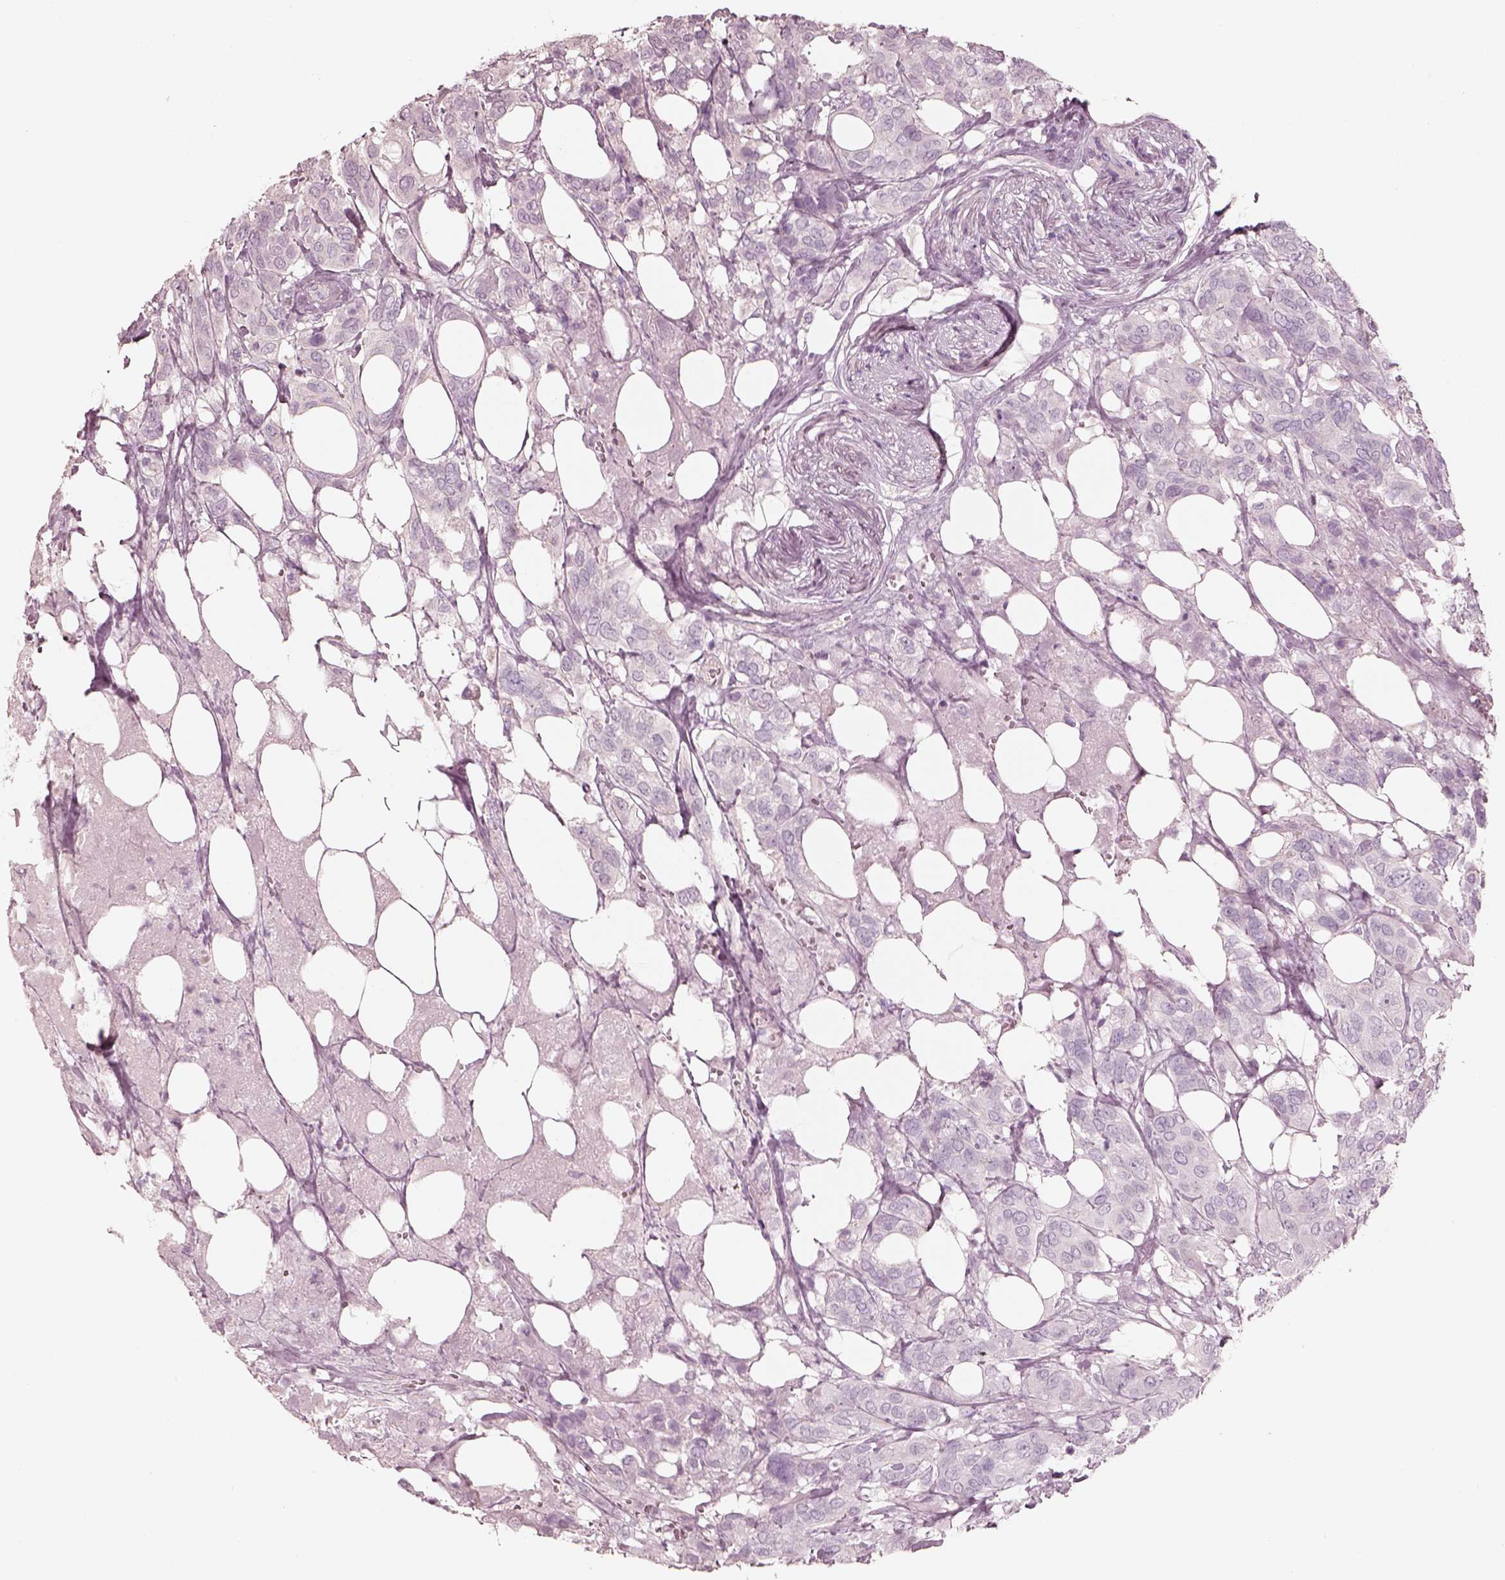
{"staining": {"intensity": "negative", "quantity": "none", "location": "none"}, "tissue": "urothelial cancer", "cell_type": "Tumor cells", "image_type": "cancer", "snomed": [{"axis": "morphology", "description": "Urothelial carcinoma, NOS"}, {"axis": "morphology", "description": "Urothelial carcinoma, High grade"}, {"axis": "topography", "description": "Urinary bladder"}], "caption": "Human urothelial carcinoma (high-grade) stained for a protein using immunohistochemistry demonstrates no positivity in tumor cells.", "gene": "ZP4", "patient": {"sex": "male", "age": 63}}